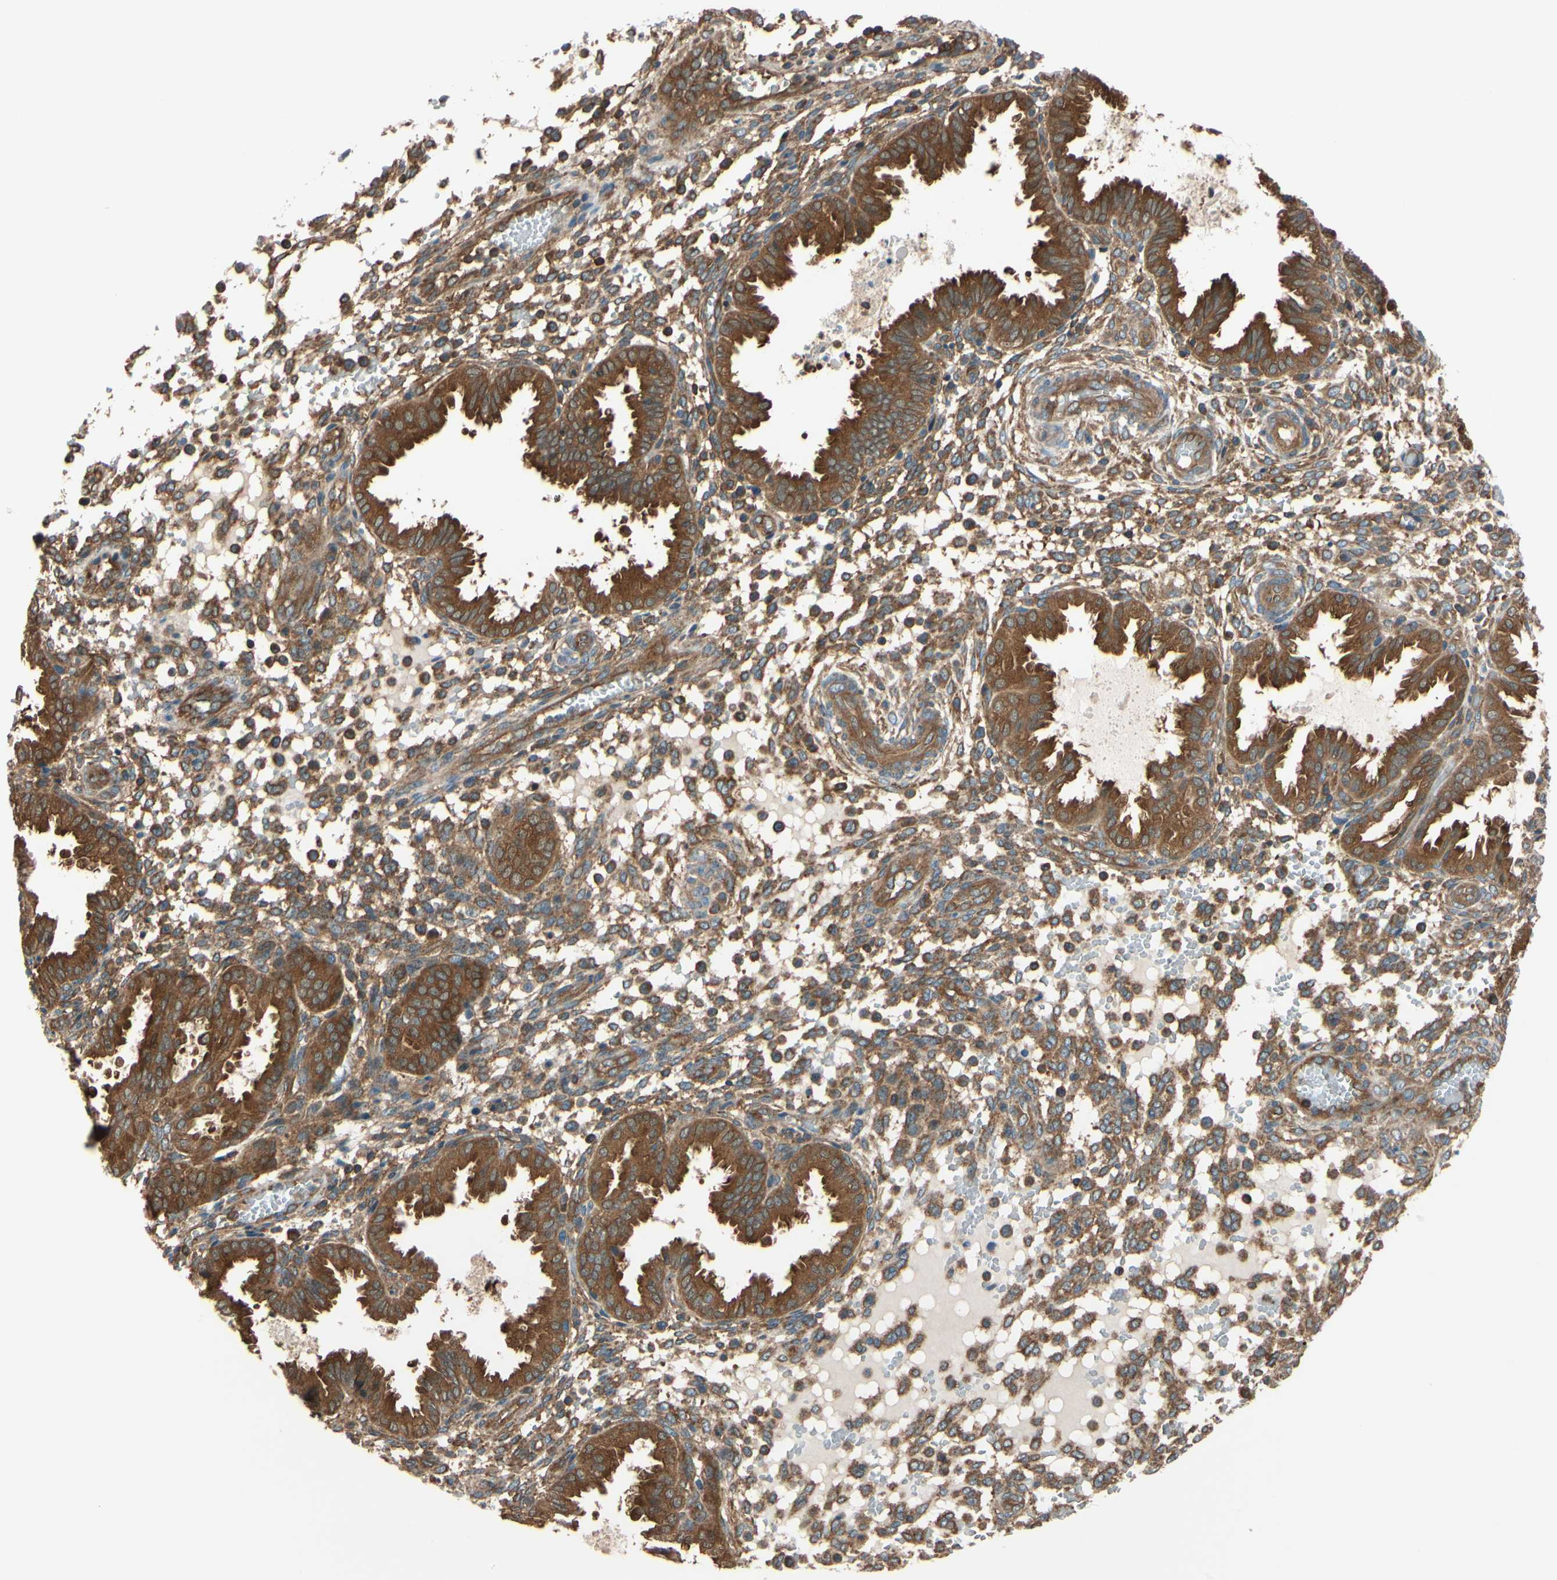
{"staining": {"intensity": "moderate", "quantity": "25%-75%", "location": "cytoplasmic/membranous"}, "tissue": "endometrium", "cell_type": "Cells in endometrial stroma", "image_type": "normal", "snomed": [{"axis": "morphology", "description": "Normal tissue, NOS"}, {"axis": "topography", "description": "Endometrium"}], "caption": "This photomicrograph demonstrates normal endometrium stained with immunohistochemistry to label a protein in brown. The cytoplasmic/membranous of cells in endometrial stroma show moderate positivity for the protein. Nuclei are counter-stained blue.", "gene": "EPS15", "patient": {"sex": "female", "age": 33}}